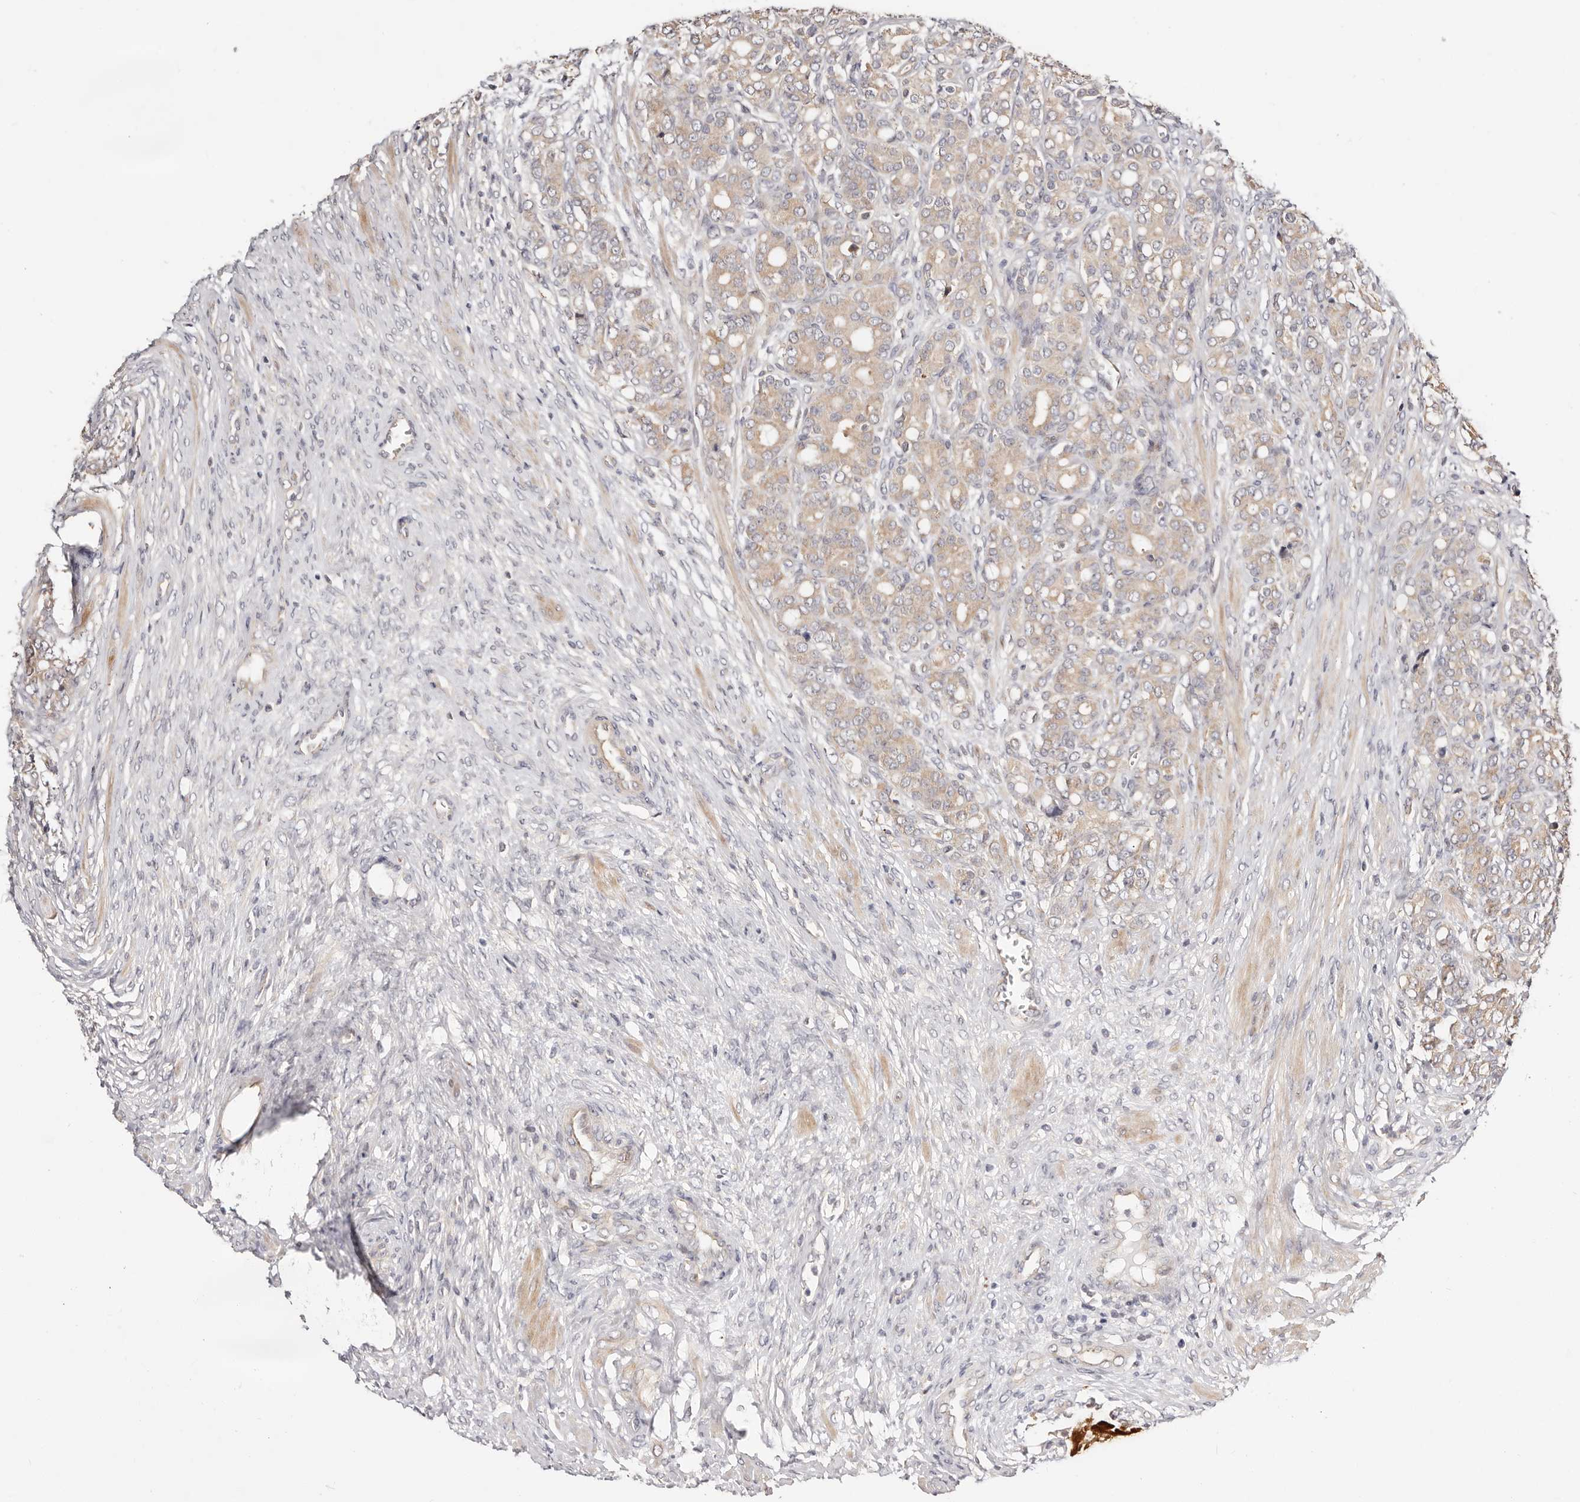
{"staining": {"intensity": "weak", "quantity": ">75%", "location": "cytoplasmic/membranous"}, "tissue": "prostate cancer", "cell_type": "Tumor cells", "image_type": "cancer", "snomed": [{"axis": "morphology", "description": "Adenocarcinoma, High grade"}, {"axis": "topography", "description": "Prostate"}], "caption": "A histopathology image showing weak cytoplasmic/membranous positivity in approximately >75% of tumor cells in high-grade adenocarcinoma (prostate), as visualized by brown immunohistochemical staining.", "gene": "USP33", "patient": {"sex": "male", "age": 62}}